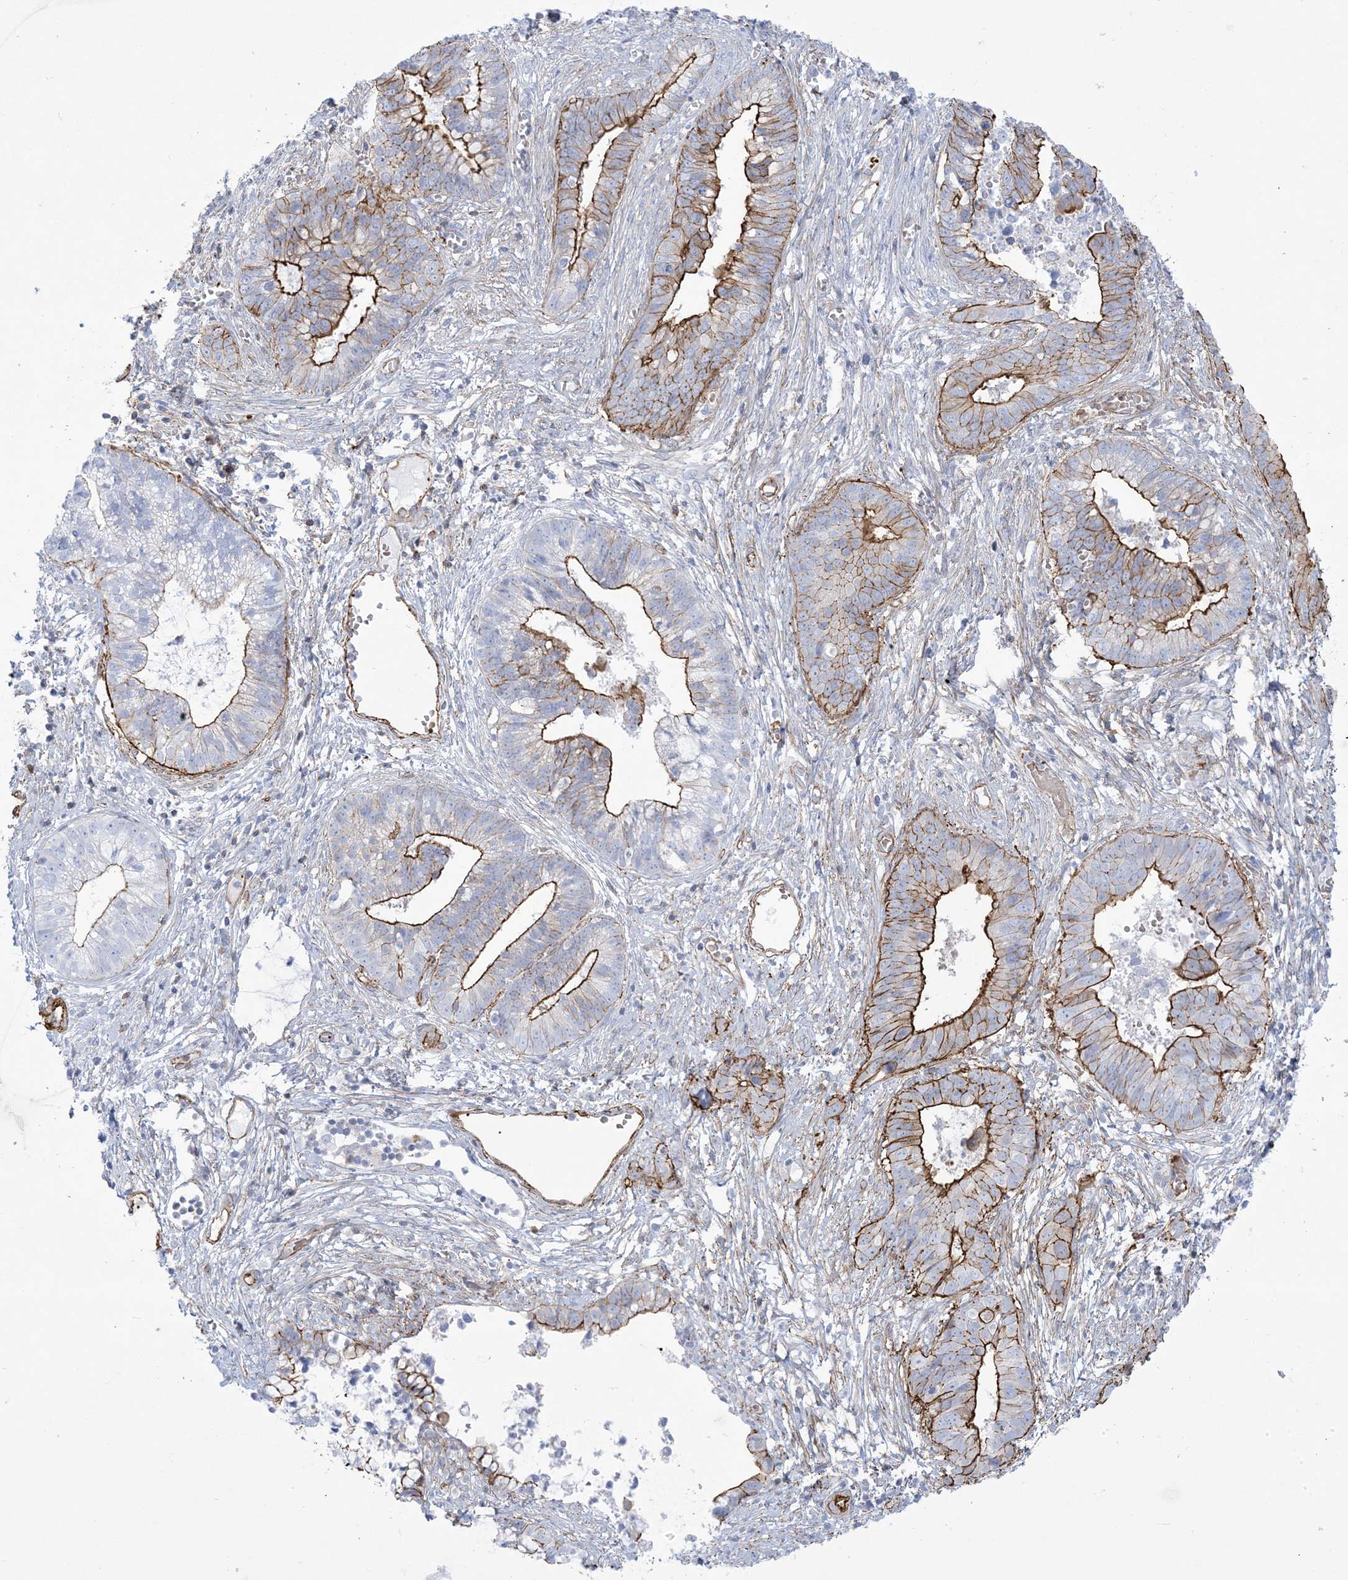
{"staining": {"intensity": "strong", "quantity": "25%-75%", "location": "cytoplasmic/membranous"}, "tissue": "cervical cancer", "cell_type": "Tumor cells", "image_type": "cancer", "snomed": [{"axis": "morphology", "description": "Adenocarcinoma, NOS"}, {"axis": "topography", "description": "Cervix"}], "caption": "Cervical cancer was stained to show a protein in brown. There is high levels of strong cytoplasmic/membranous expression in about 25%-75% of tumor cells. (IHC, brightfield microscopy, high magnification).", "gene": "B3GNT7", "patient": {"sex": "female", "age": 44}}